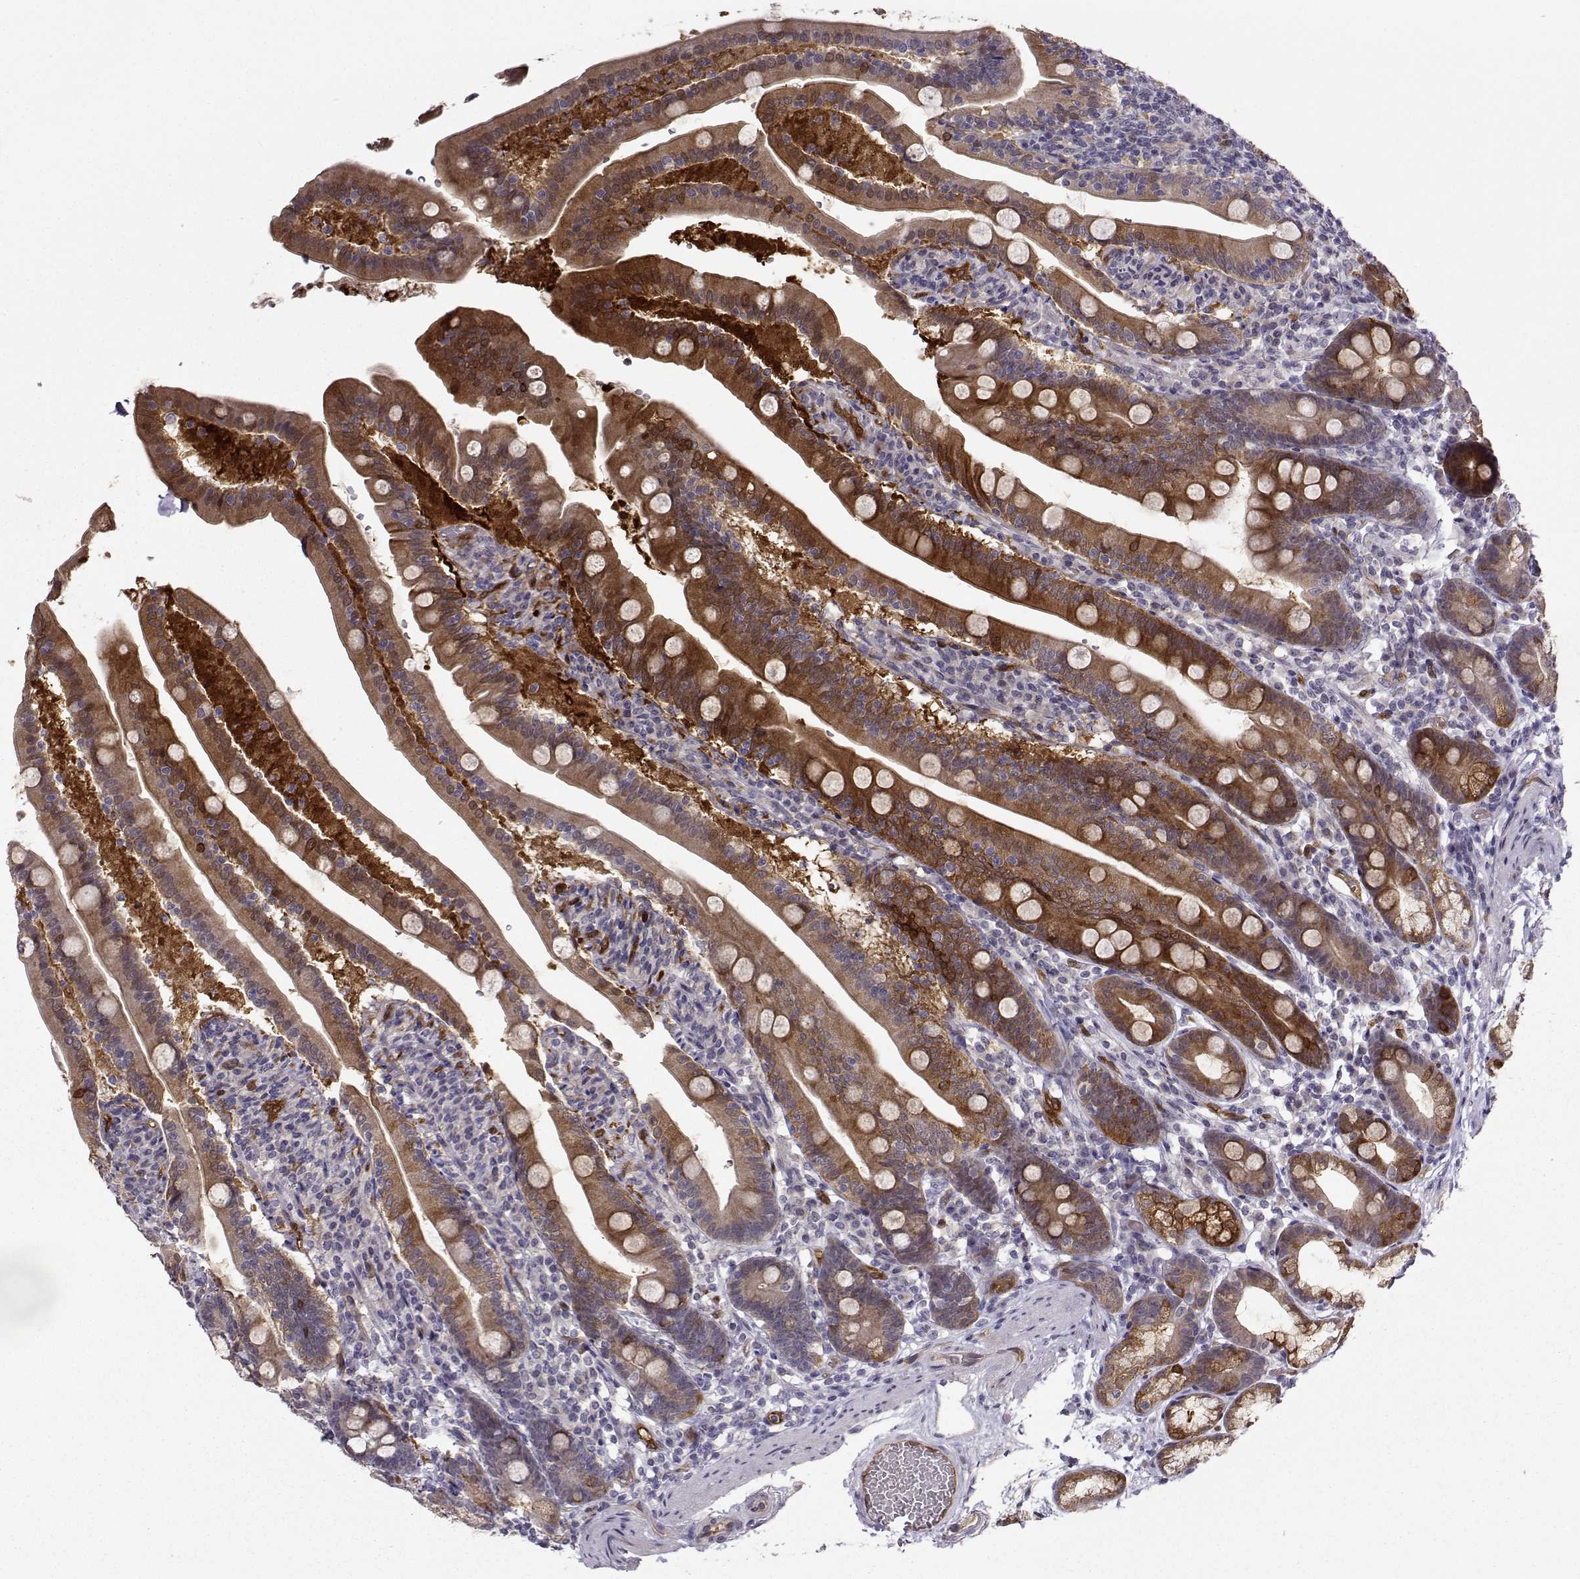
{"staining": {"intensity": "strong", "quantity": "25%-75%", "location": "cytoplasmic/membranous"}, "tissue": "duodenum", "cell_type": "Glandular cells", "image_type": "normal", "snomed": [{"axis": "morphology", "description": "Normal tissue, NOS"}, {"axis": "topography", "description": "Duodenum"}], "caption": "This histopathology image demonstrates immunohistochemistry (IHC) staining of unremarkable human duodenum, with high strong cytoplasmic/membranous positivity in about 25%-75% of glandular cells.", "gene": "NQO1", "patient": {"sex": "female", "age": 67}}